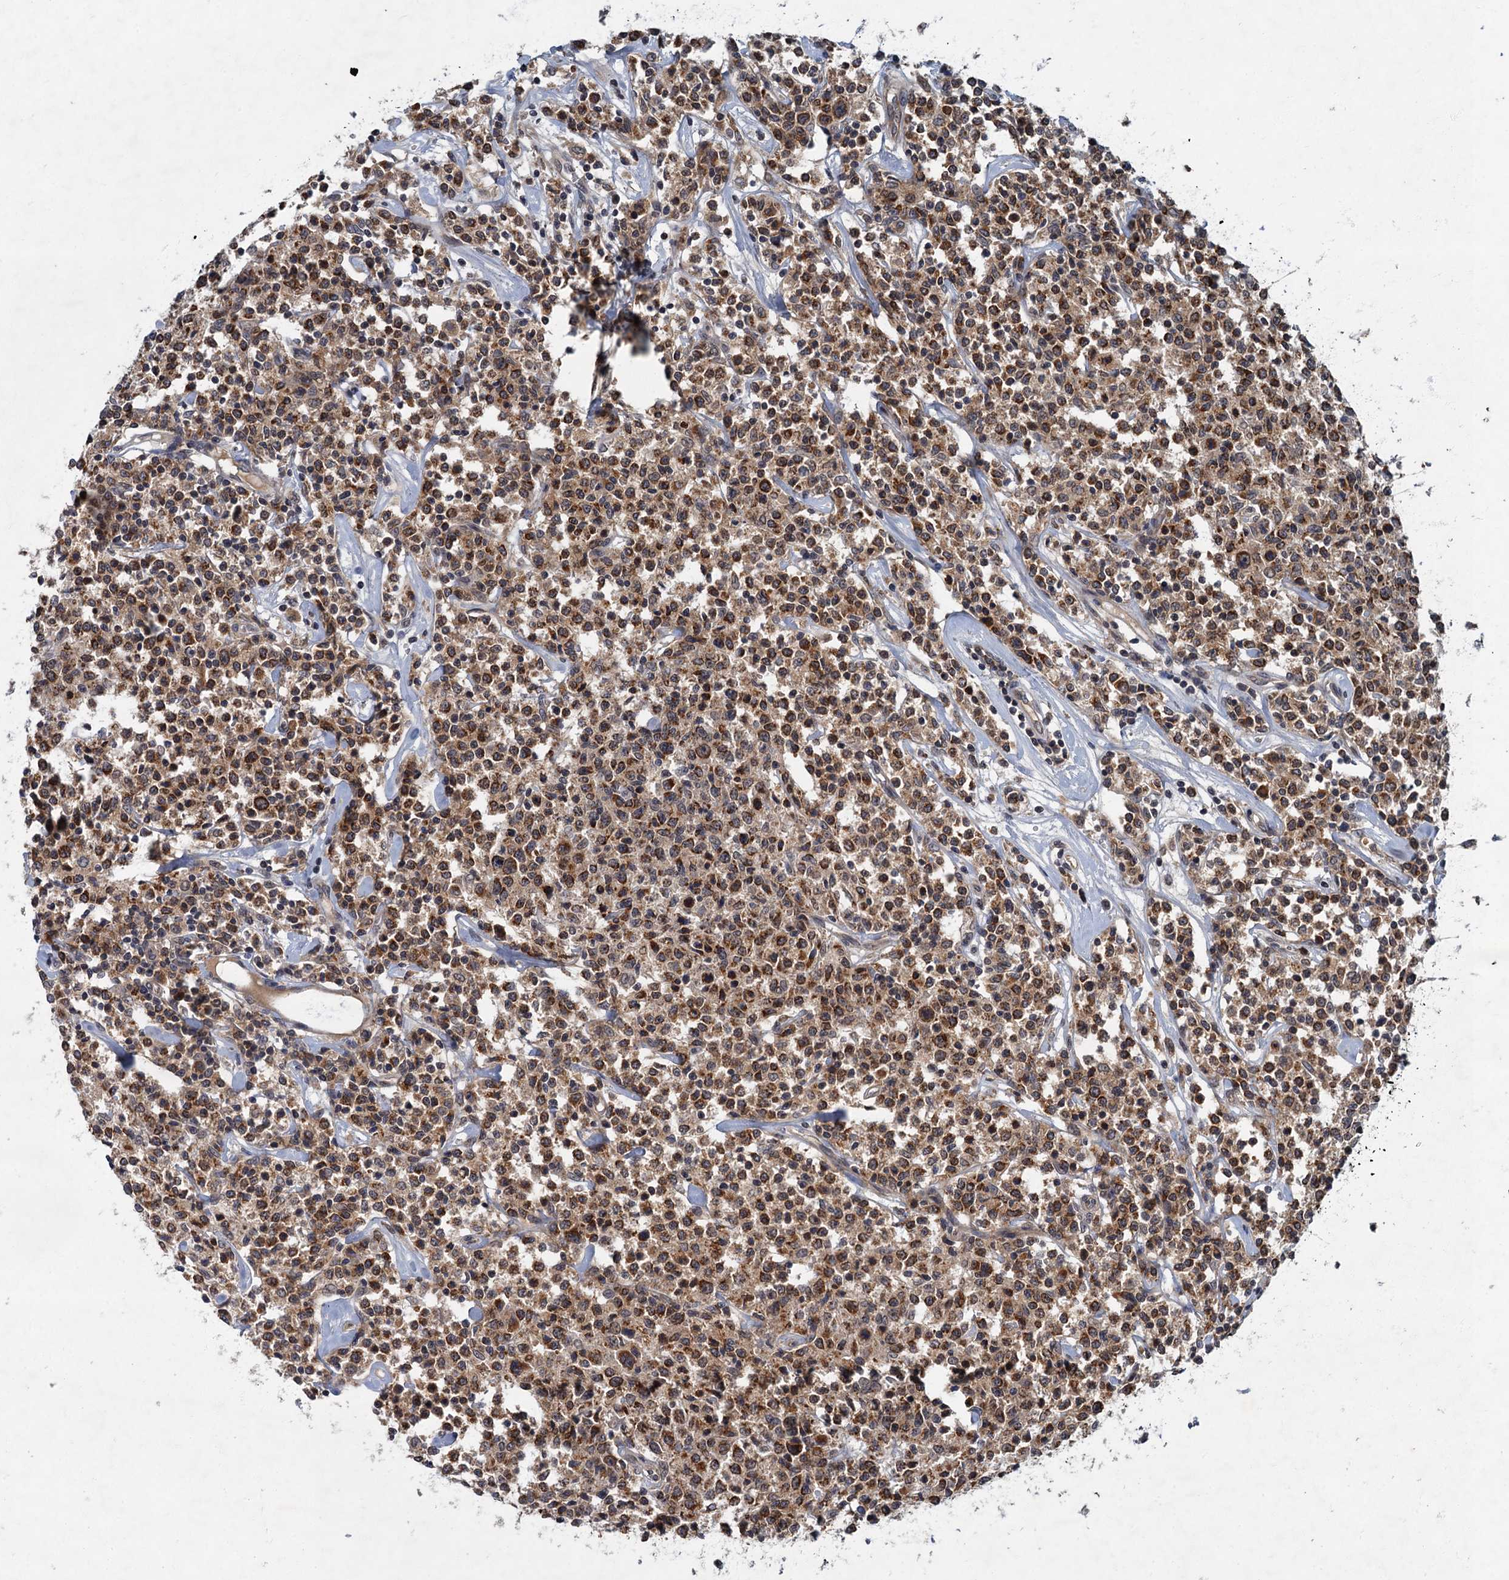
{"staining": {"intensity": "moderate", "quantity": ">75%", "location": "cytoplasmic/membranous"}, "tissue": "lymphoma", "cell_type": "Tumor cells", "image_type": "cancer", "snomed": [{"axis": "morphology", "description": "Malignant lymphoma, non-Hodgkin's type, Low grade"}, {"axis": "topography", "description": "Small intestine"}], "caption": "Moderate cytoplasmic/membranous positivity is seen in approximately >75% of tumor cells in lymphoma. The protein of interest is stained brown, and the nuclei are stained in blue (DAB IHC with brightfield microscopy, high magnification).", "gene": "SLC11A2", "patient": {"sex": "female", "age": 59}}